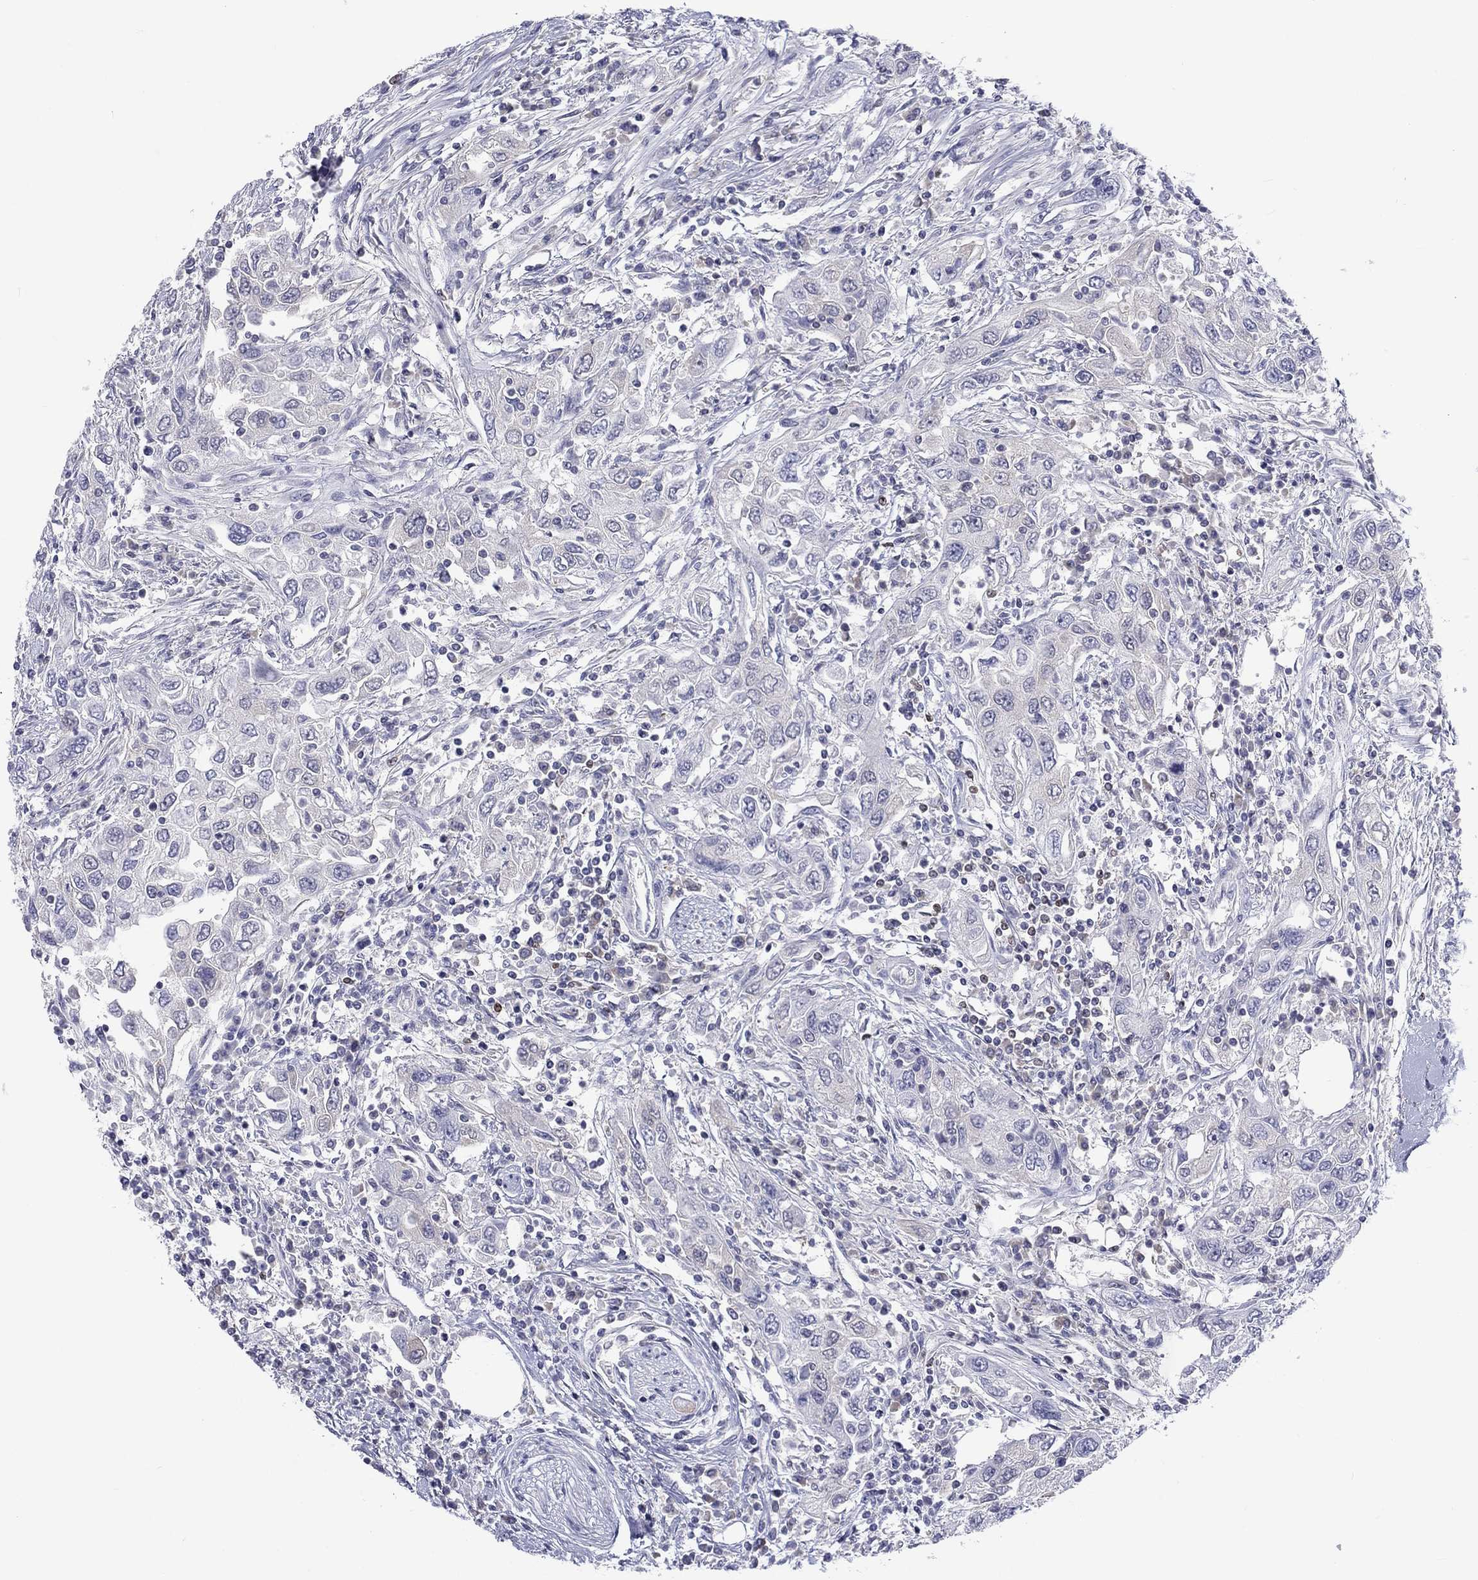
{"staining": {"intensity": "negative", "quantity": "none", "location": "none"}, "tissue": "urothelial cancer", "cell_type": "Tumor cells", "image_type": "cancer", "snomed": [{"axis": "morphology", "description": "Urothelial carcinoma, High grade"}, {"axis": "topography", "description": "Urinary bladder"}], "caption": "The image demonstrates no staining of tumor cells in urothelial cancer. (Brightfield microscopy of DAB IHC at high magnification).", "gene": "CACNA1A", "patient": {"sex": "male", "age": 76}}